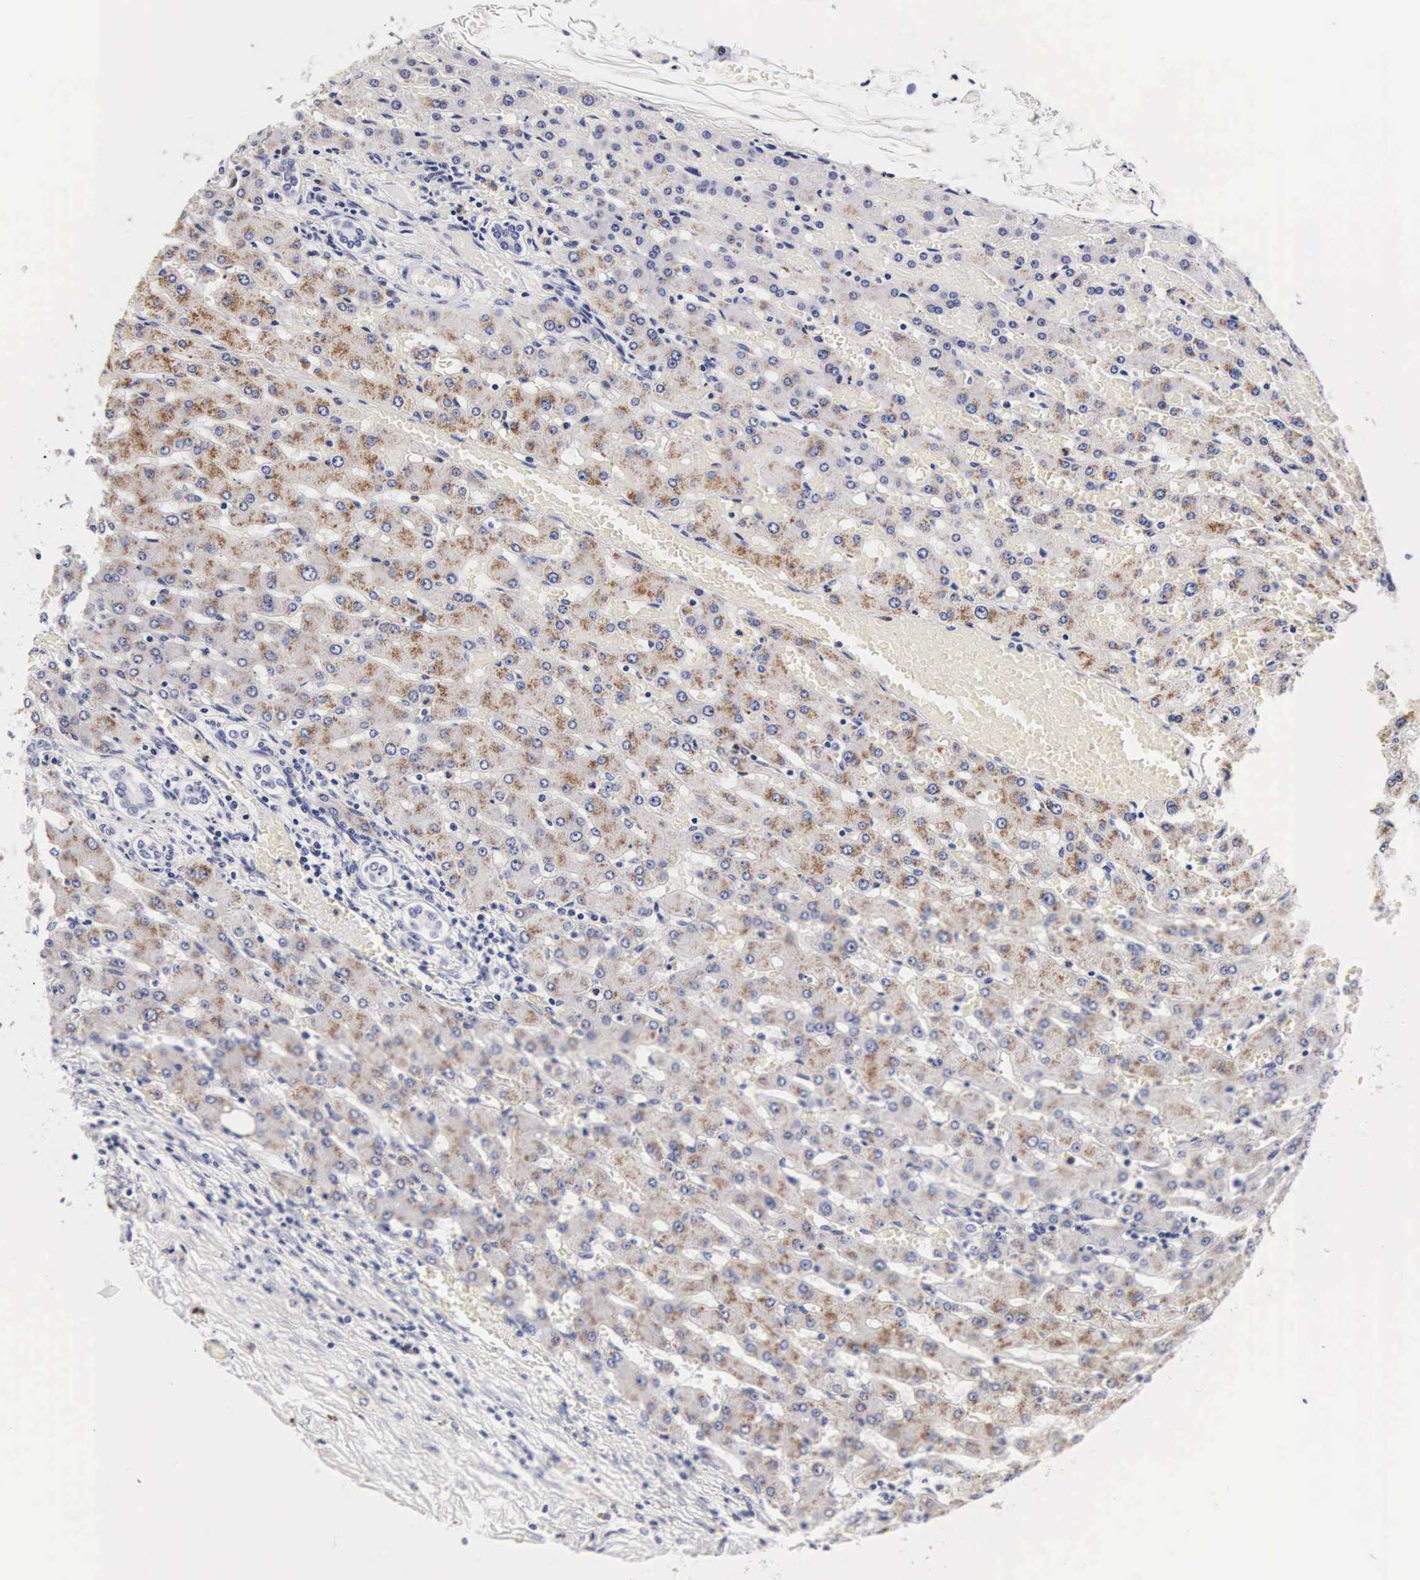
{"staining": {"intensity": "negative", "quantity": "none", "location": "none"}, "tissue": "liver", "cell_type": "Cholangiocytes", "image_type": "normal", "snomed": [{"axis": "morphology", "description": "Normal tissue, NOS"}, {"axis": "topography", "description": "Liver"}], "caption": "Cholangiocytes are negative for protein expression in benign human liver. (DAB (3,3'-diaminobenzidine) immunohistochemistry (IHC), high magnification).", "gene": "RNASE6", "patient": {"sex": "female", "age": 30}}